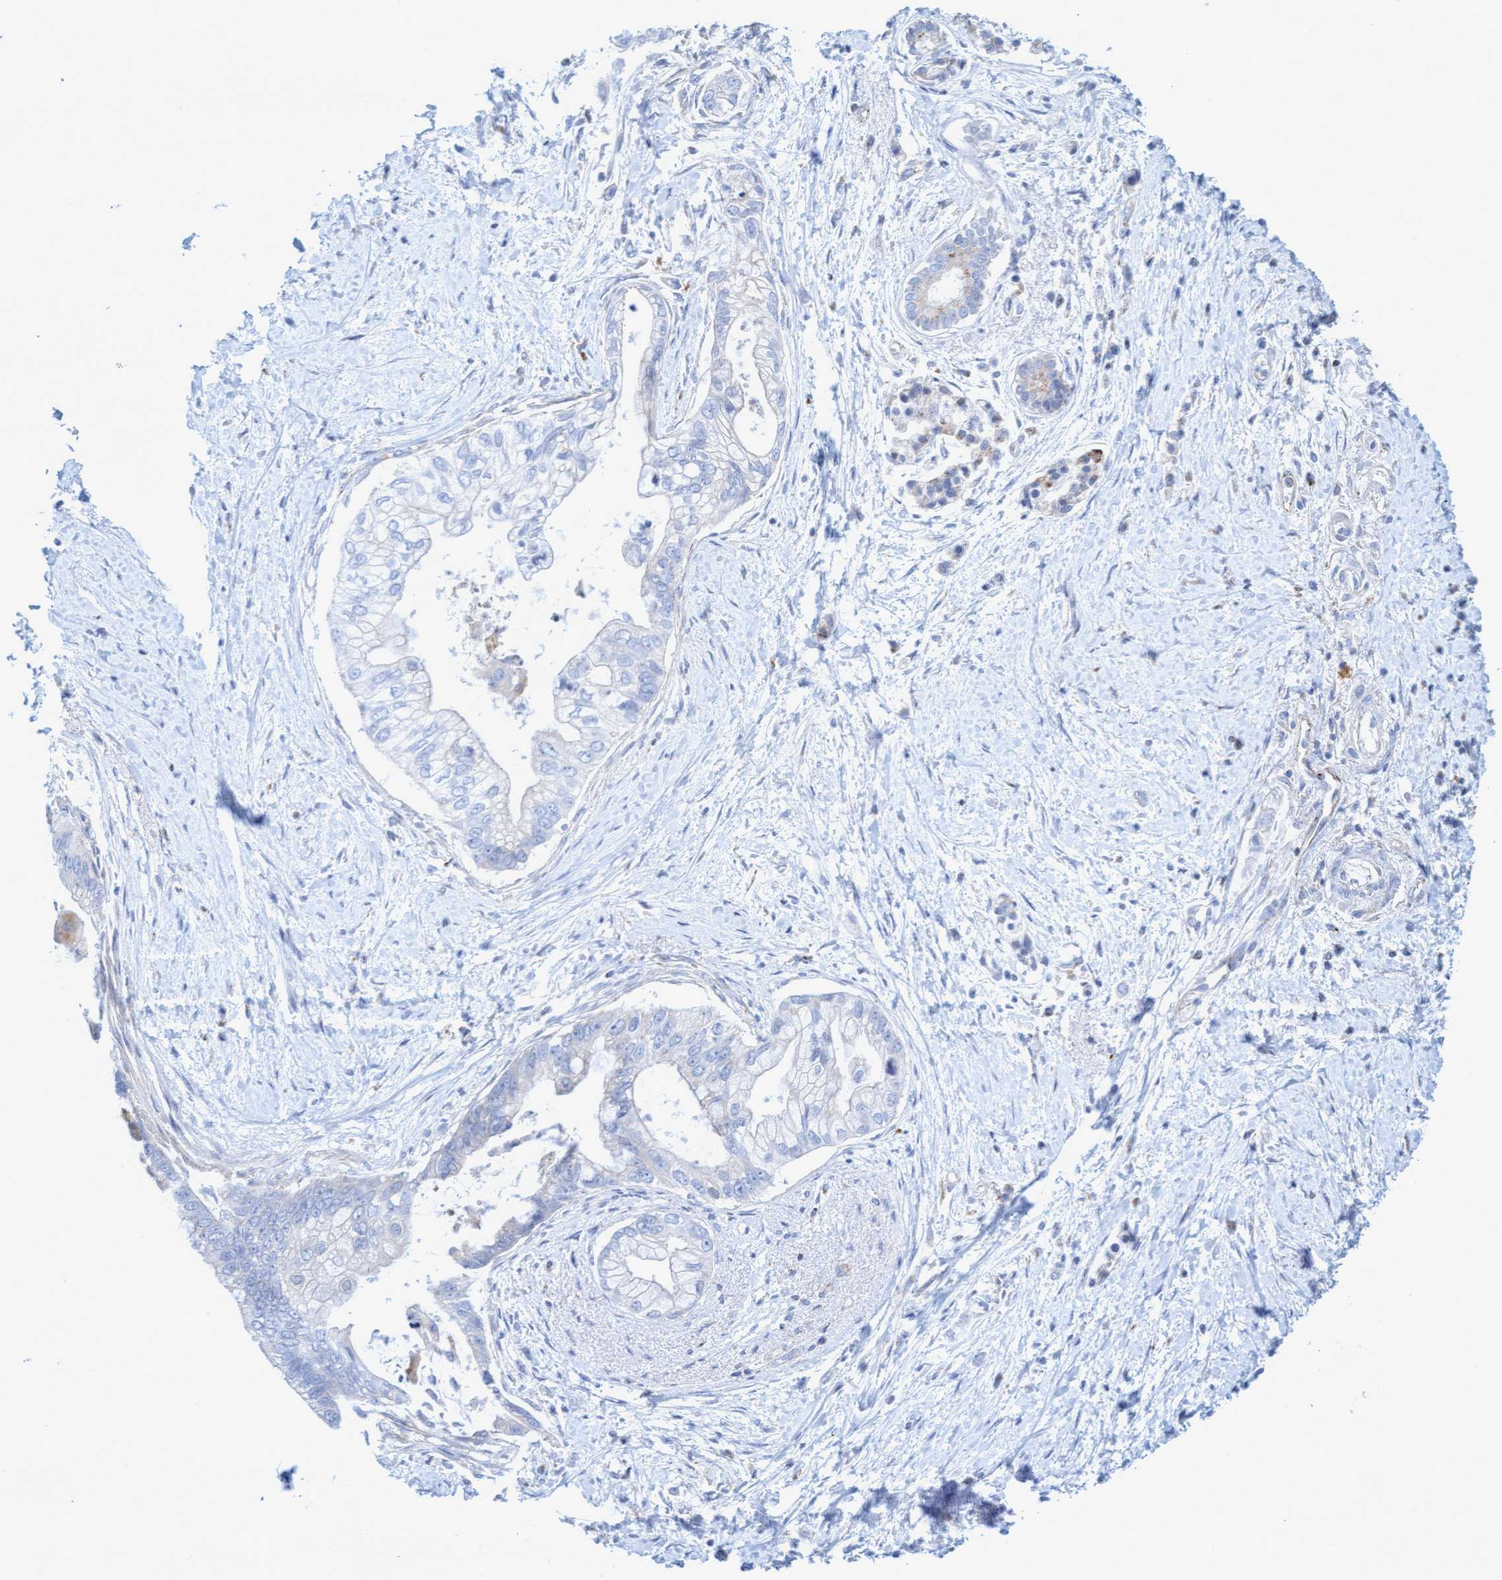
{"staining": {"intensity": "negative", "quantity": "none", "location": "none"}, "tissue": "pancreatic cancer", "cell_type": "Tumor cells", "image_type": "cancer", "snomed": [{"axis": "morphology", "description": "Adenocarcinoma, NOS"}, {"axis": "topography", "description": "Pancreas"}], "caption": "Histopathology image shows no significant protein expression in tumor cells of pancreatic cancer.", "gene": "SGSH", "patient": {"sex": "male", "age": 59}}